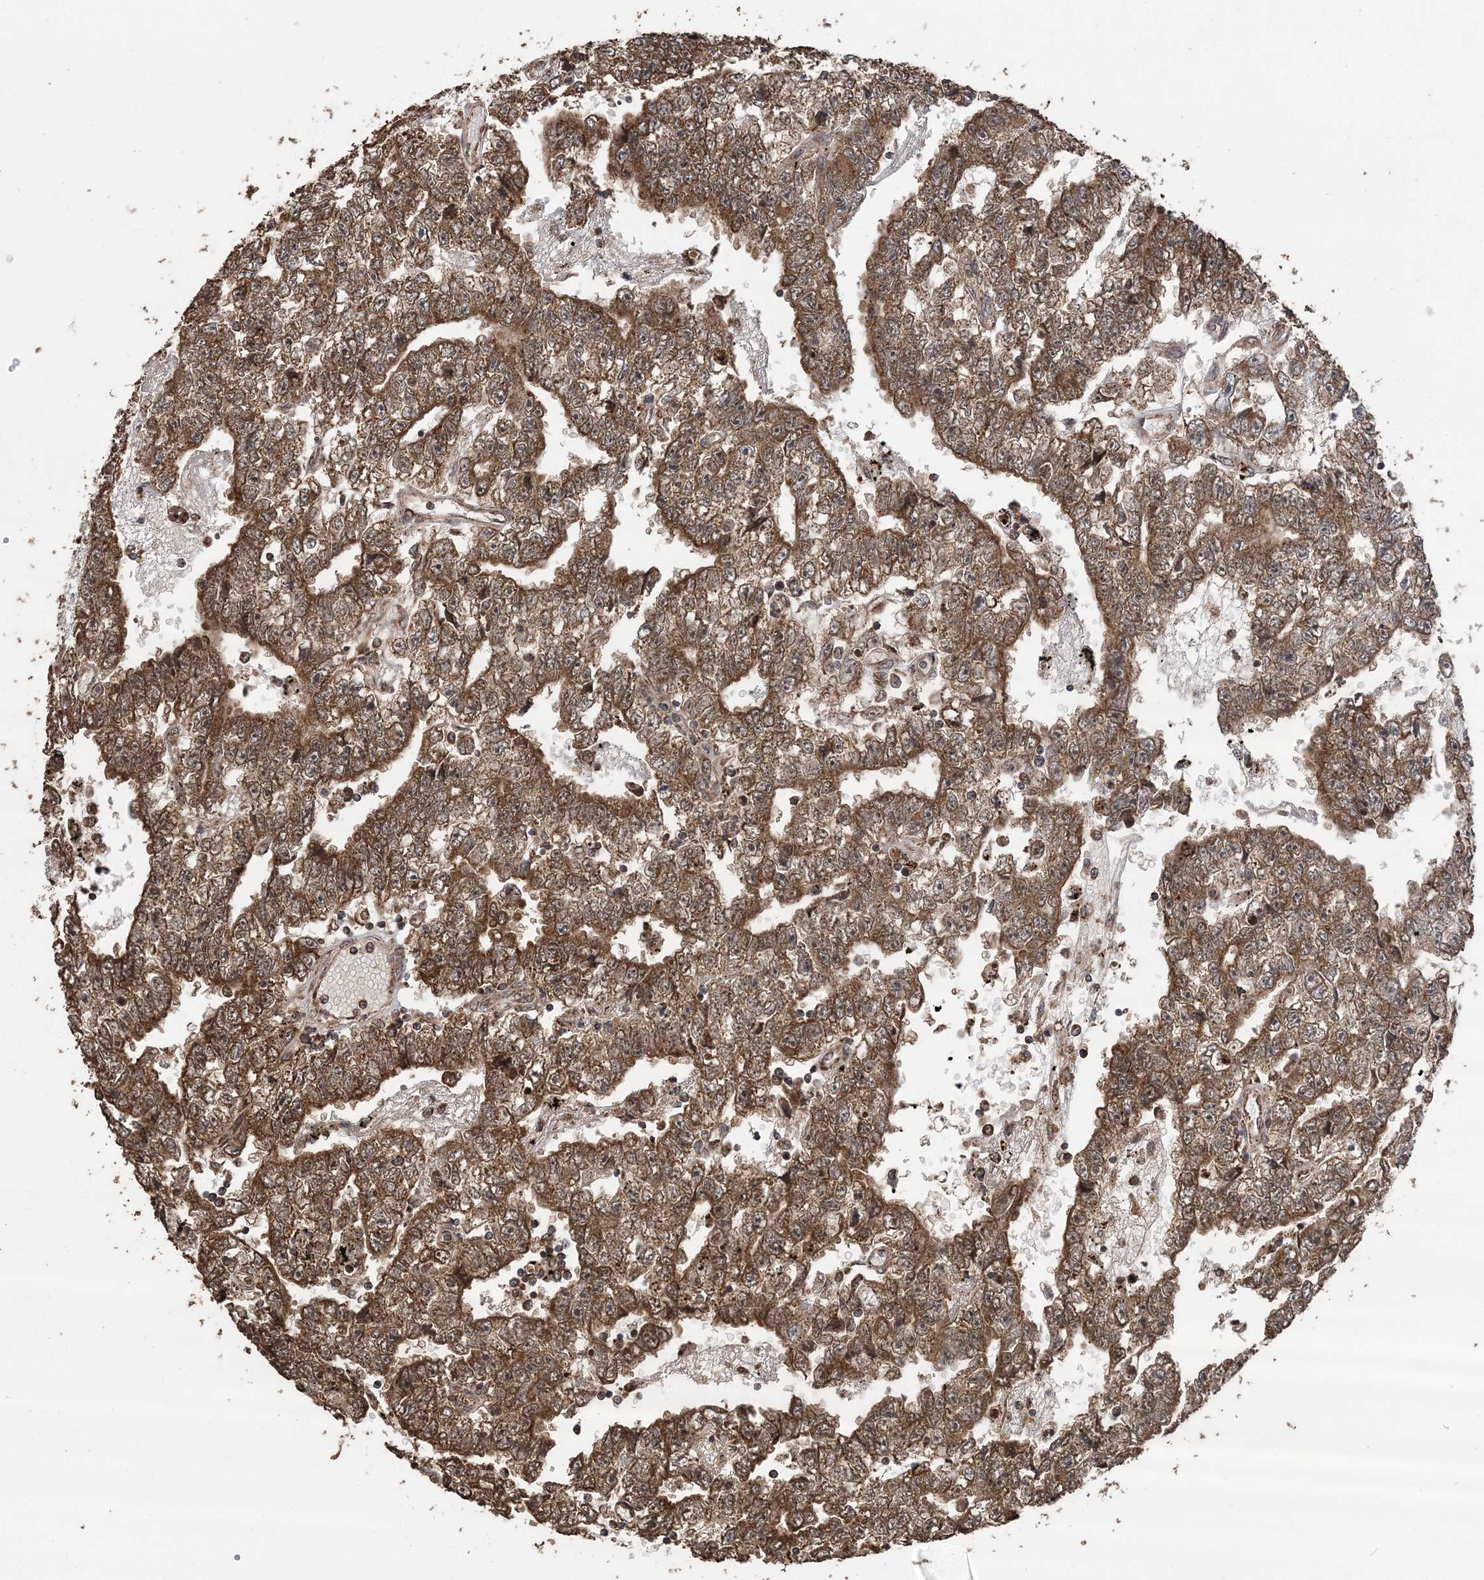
{"staining": {"intensity": "moderate", "quantity": ">75%", "location": "cytoplasmic/membranous"}, "tissue": "testis cancer", "cell_type": "Tumor cells", "image_type": "cancer", "snomed": [{"axis": "morphology", "description": "Carcinoma, Embryonal, NOS"}, {"axis": "topography", "description": "Testis"}], "caption": "IHC of human testis cancer (embryonal carcinoma) shows medium levels of moderate cytoplasmic/membranous positivity in about >75% of tumor cells. Using DAB (brown) and hematoxylin (blue) stains, captured at high magnification using brightfield microscopy.", "gene": "PCBP1", "patient": {"sex": "male", "age": 25}}